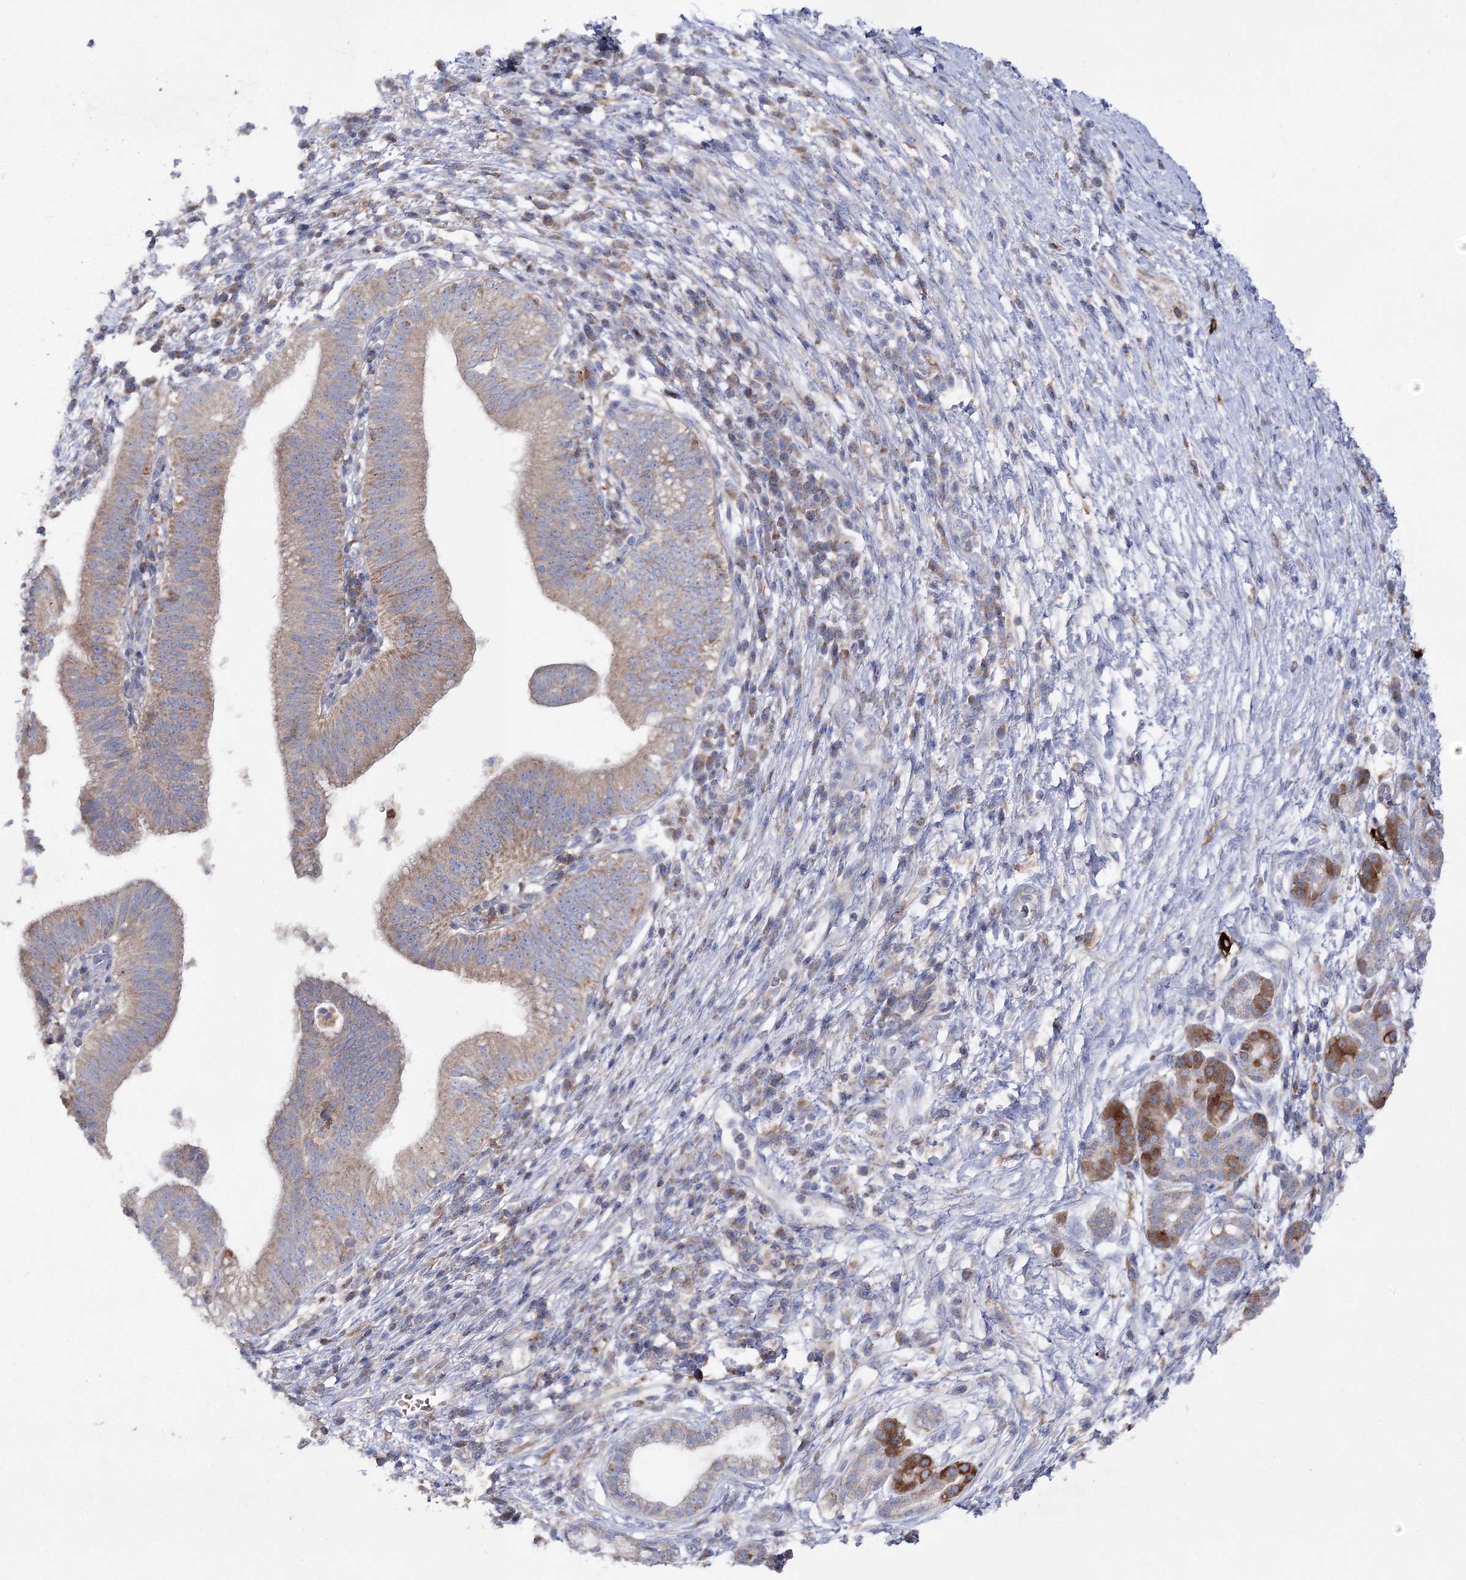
{"staining": {"intensity": "weak", "quantity": ">75%", "location": "cytoplasmic/membranous"}, "tissue": "pancreatic cancer", "cell_type": "Tumor cells", "image_type": "cancer", "snomed": [{"axis": "morphology", "description": "Adenocarcinoma, NOS"}, {"axis": "topography", "description": "Pancreas"}], "caption": "Protein staining of pancreatic cancer (adenocarcinoma) tissue exhibits weak cytoplasmic/membranous expression in approximately >75% of tumor cells. (brown staining indicates protein expression, while blue staining denotes nuclei).", "gene": "COX15", "patient": {"sex": "male", "age": 68}}